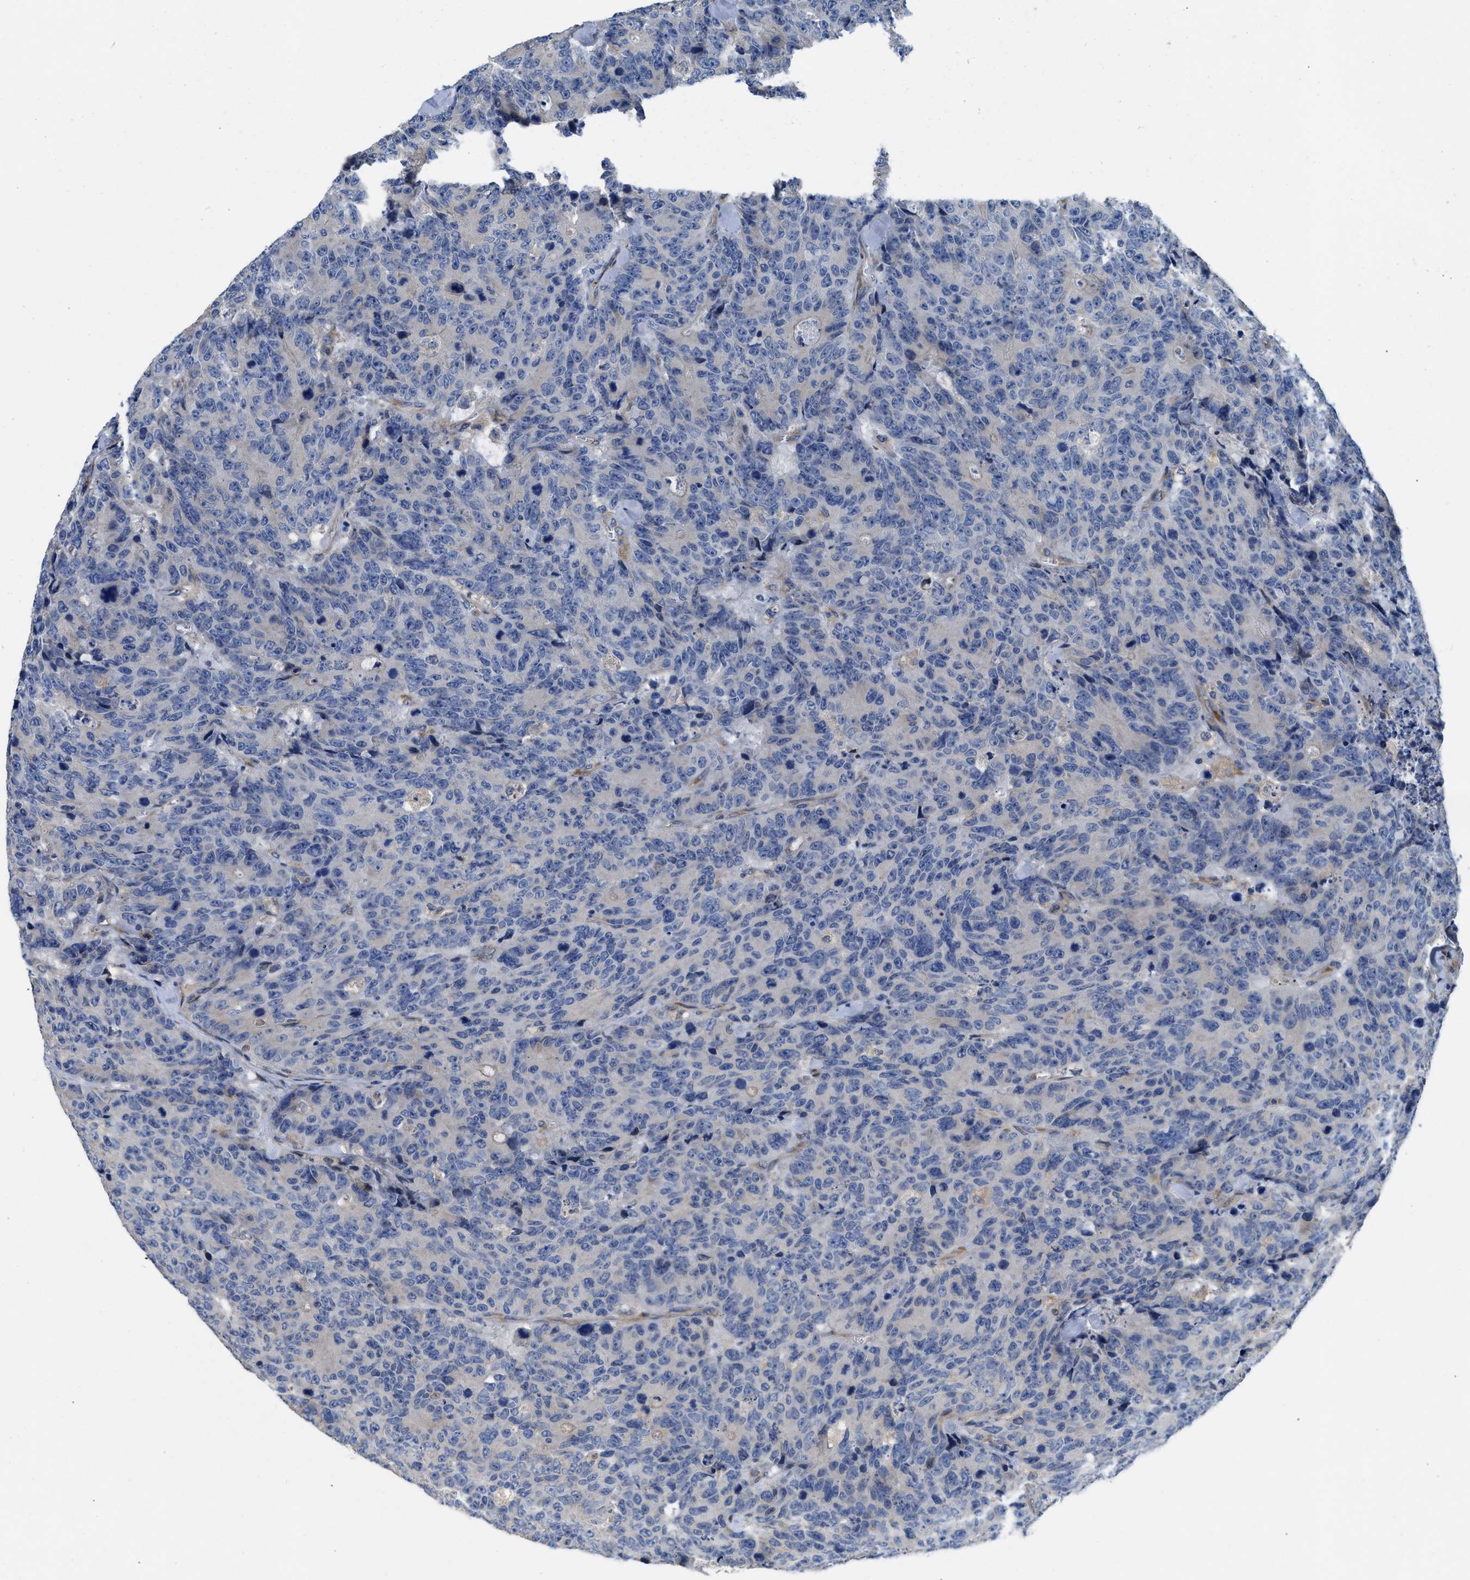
{"staining": {"intensity": "negative", "quantity": "none", "location": "none"}, "tissue": "colorectal cancer", "cell_type": "Tumor cells", "image_type": "cancer", "snomed": [{"axis": "morphology", "description": "Adenocarcinoma, NOS"}, {"axis": "topography", "description": "Colon"}], "caption": "This histopathology image is of colorectal cancer stained with immunohistochemistry to label a protein in brown with the nuclei are counter-stained blue. There is no staining in tumor cells.", "gene": "GGCX", "patient": {"sex": "female", "age": 86}}